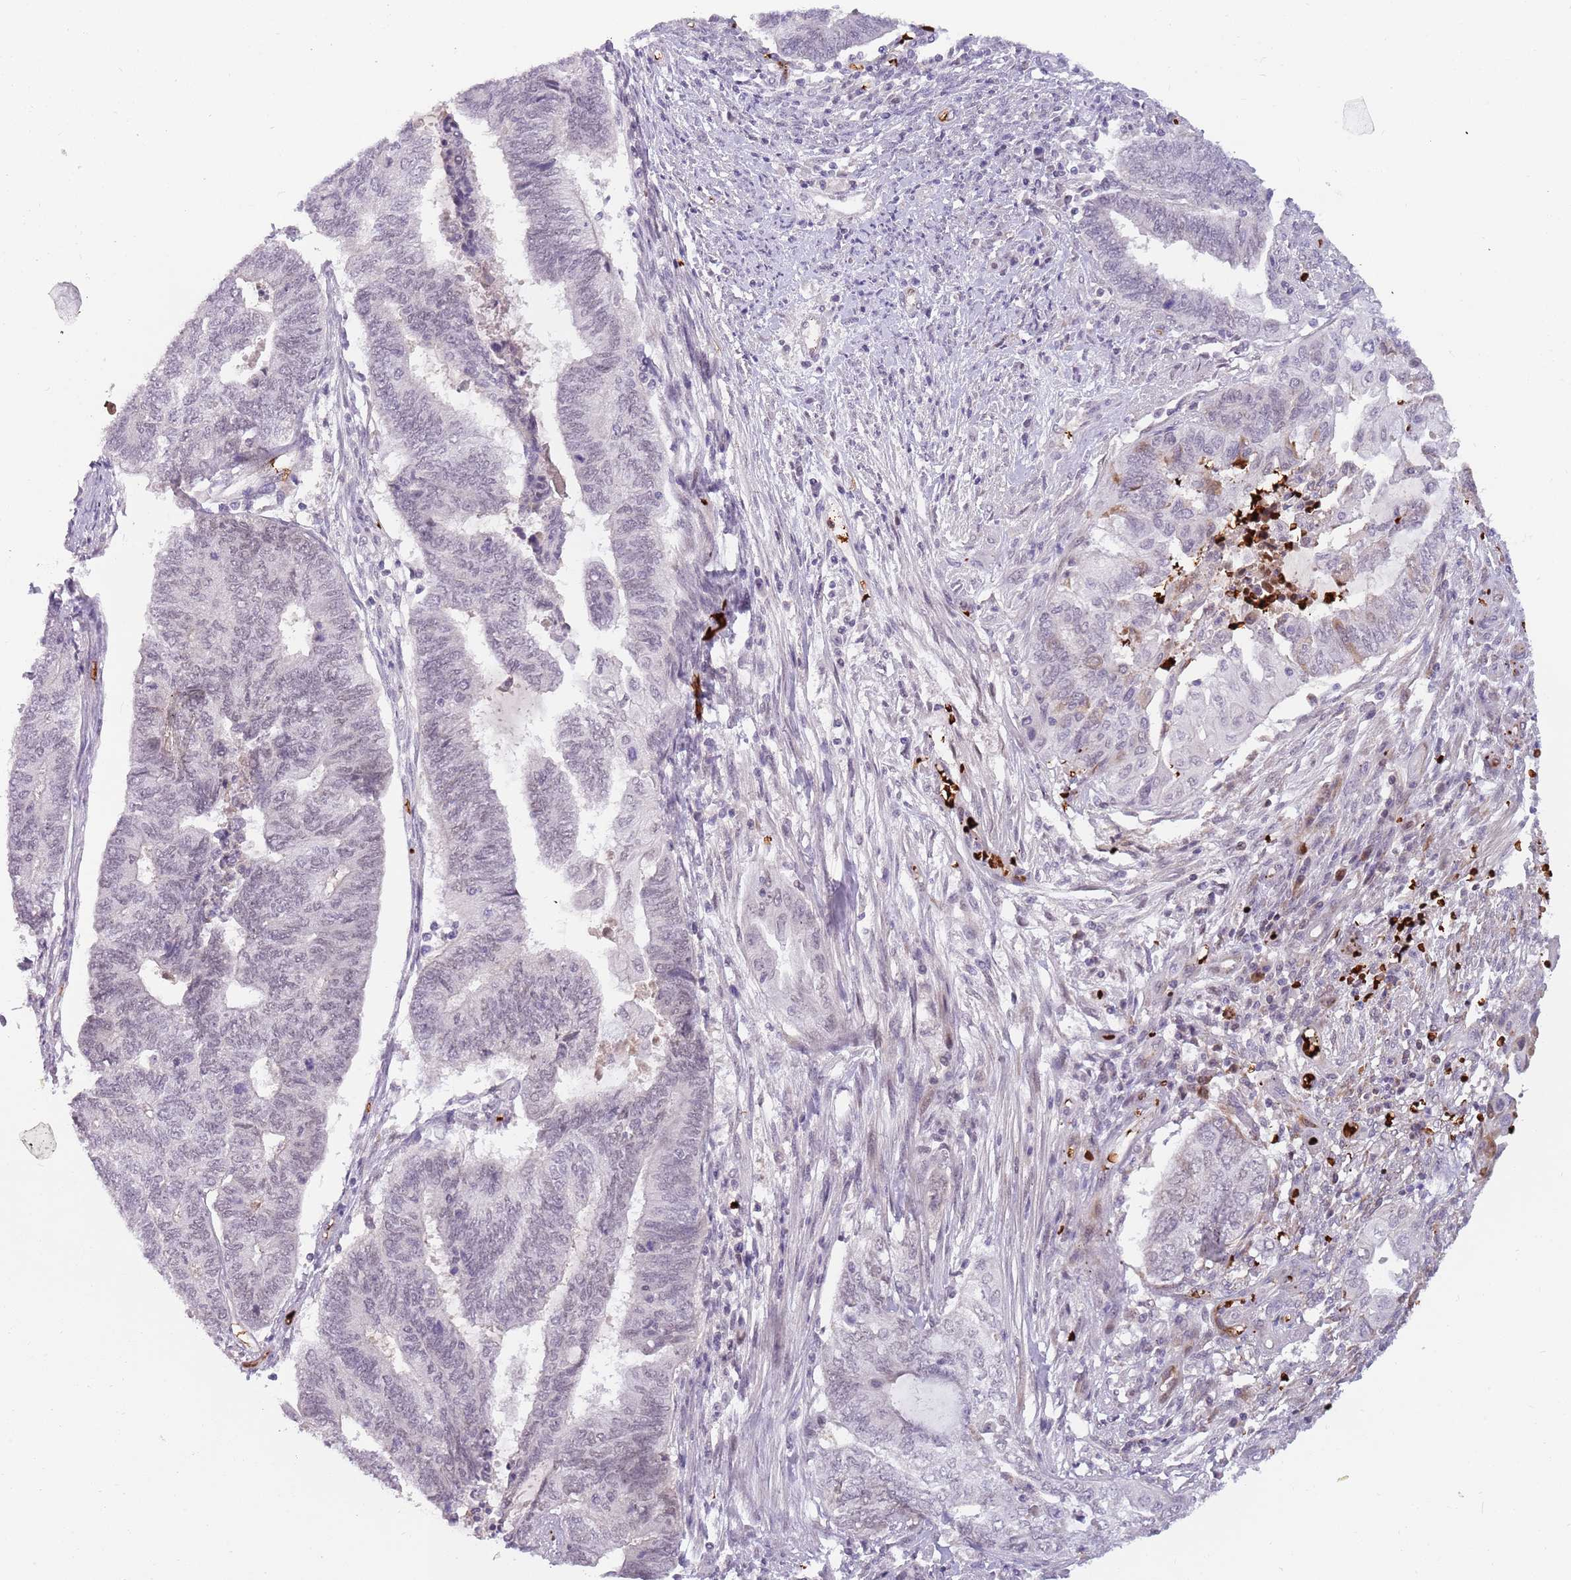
{"staining": {"intensity": "weak", "quantity": "25%-75%", "location": "nuclear"}, "tissue": "endometrial cancer", "cell_type": "Tumor cells", "image_type": "cancer", "snomed": [{"axis": "morphology", "description": "Adenocarcinoma, NOS"}, {"axis": "topography", "description": "Uterus"}, {"axis": "topography", "description": "Endometrium"}], "caption": "Protein positivity by IHC shows weak nuclear expression in approximately 25%-75% of tumor cells in adenocarcinoma (endometrial).", "gene": "LYPD6B", "patient": {"sex": "female", "age": 70}}